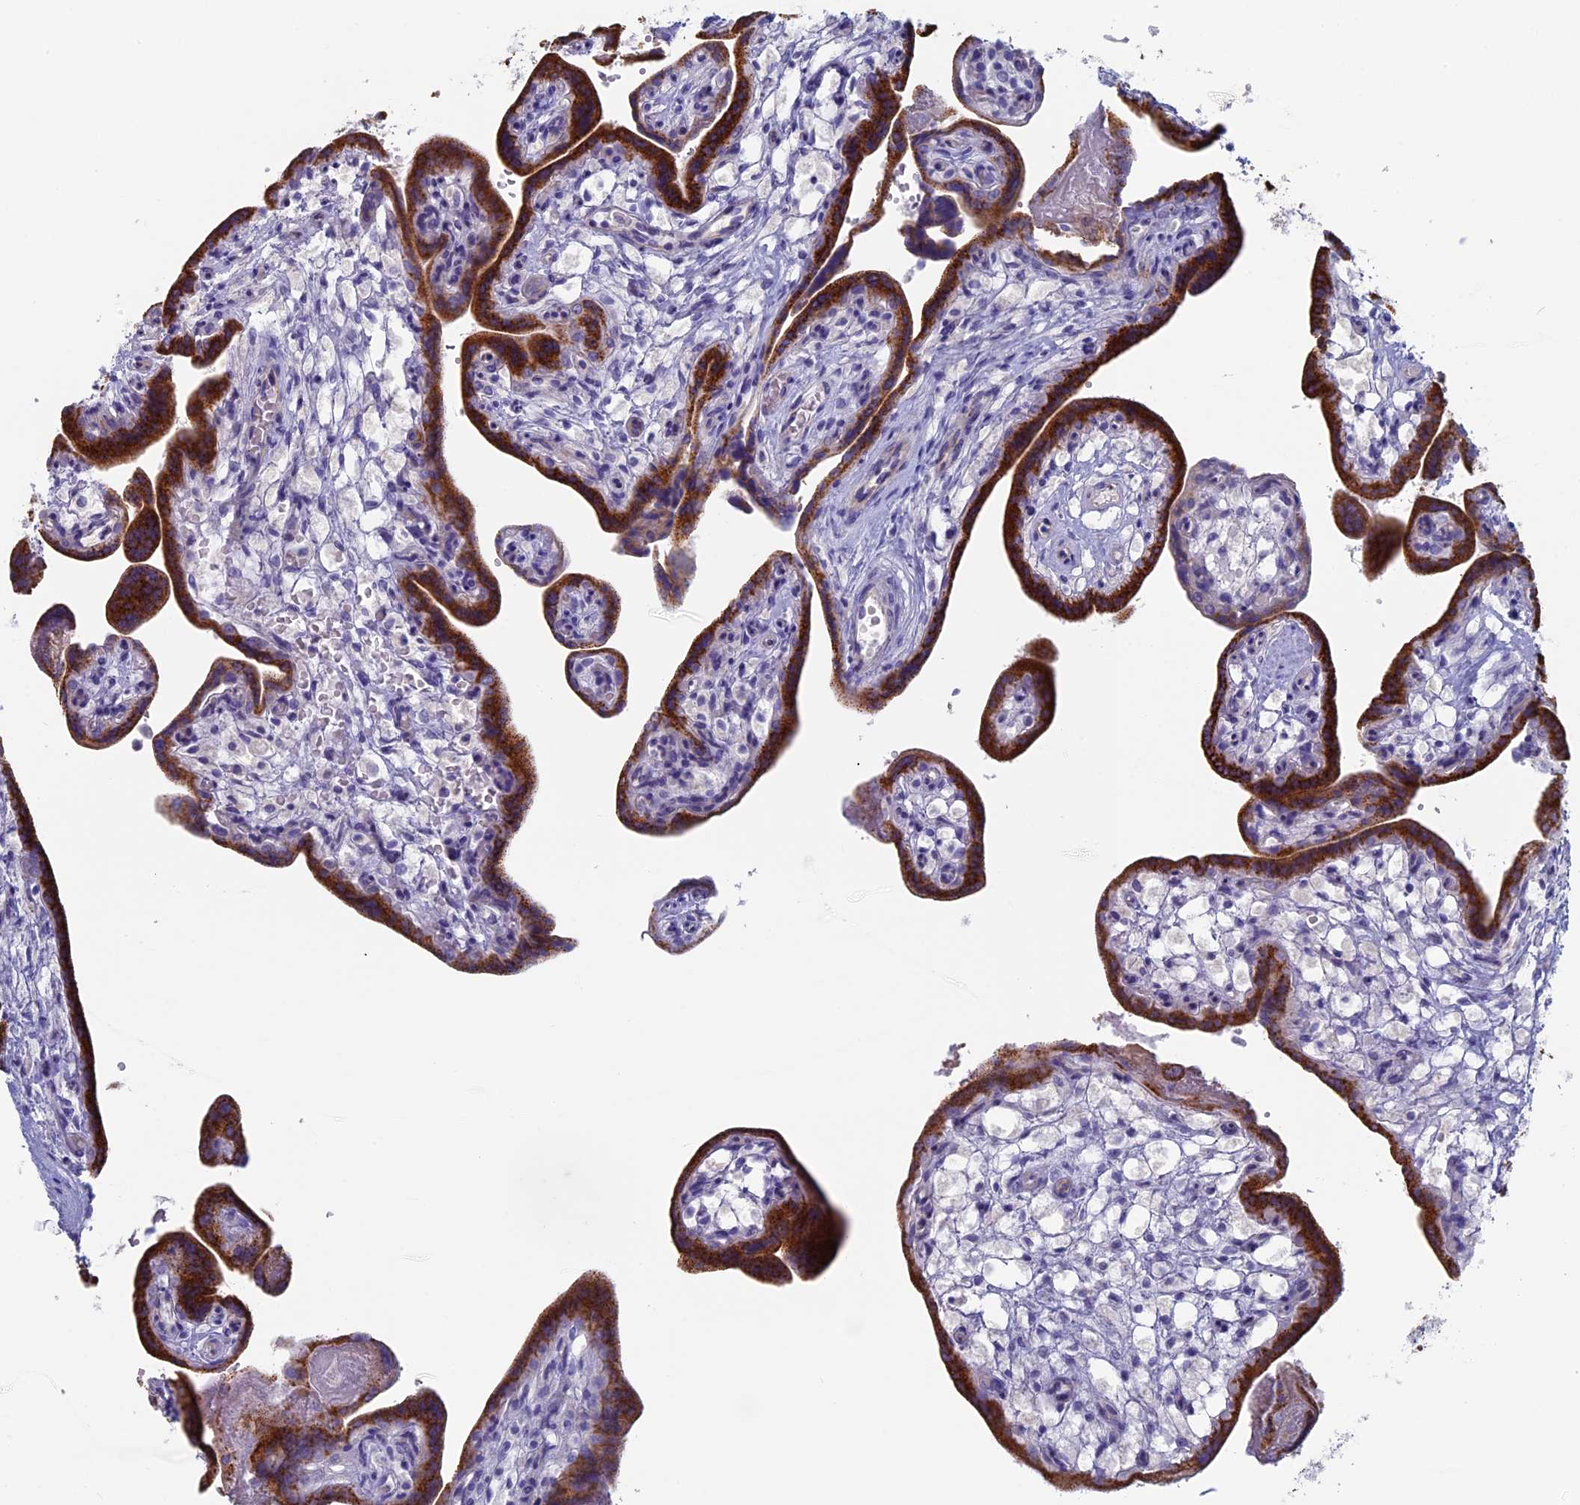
{"staining": {"intensity": "strong", "quantity": "25%-75%", "location": "cytoplasmic/membranous"}, "tissue": "placenta", "cell_type": "Trophoblastic cells", "image_type": "normal", "snomed": [{"axis": "morphology", "description": "Normal tissue, NOS"}, {"axis": "topography", "description": "Placenta"}], "caption": "Strong cytoplasmic/membranous protein expression is identified in about 25%-75% of trophoblastic cells in placenta.", "gene": "MAGEB6", "patient": {"sex": "female", "age": 37}}